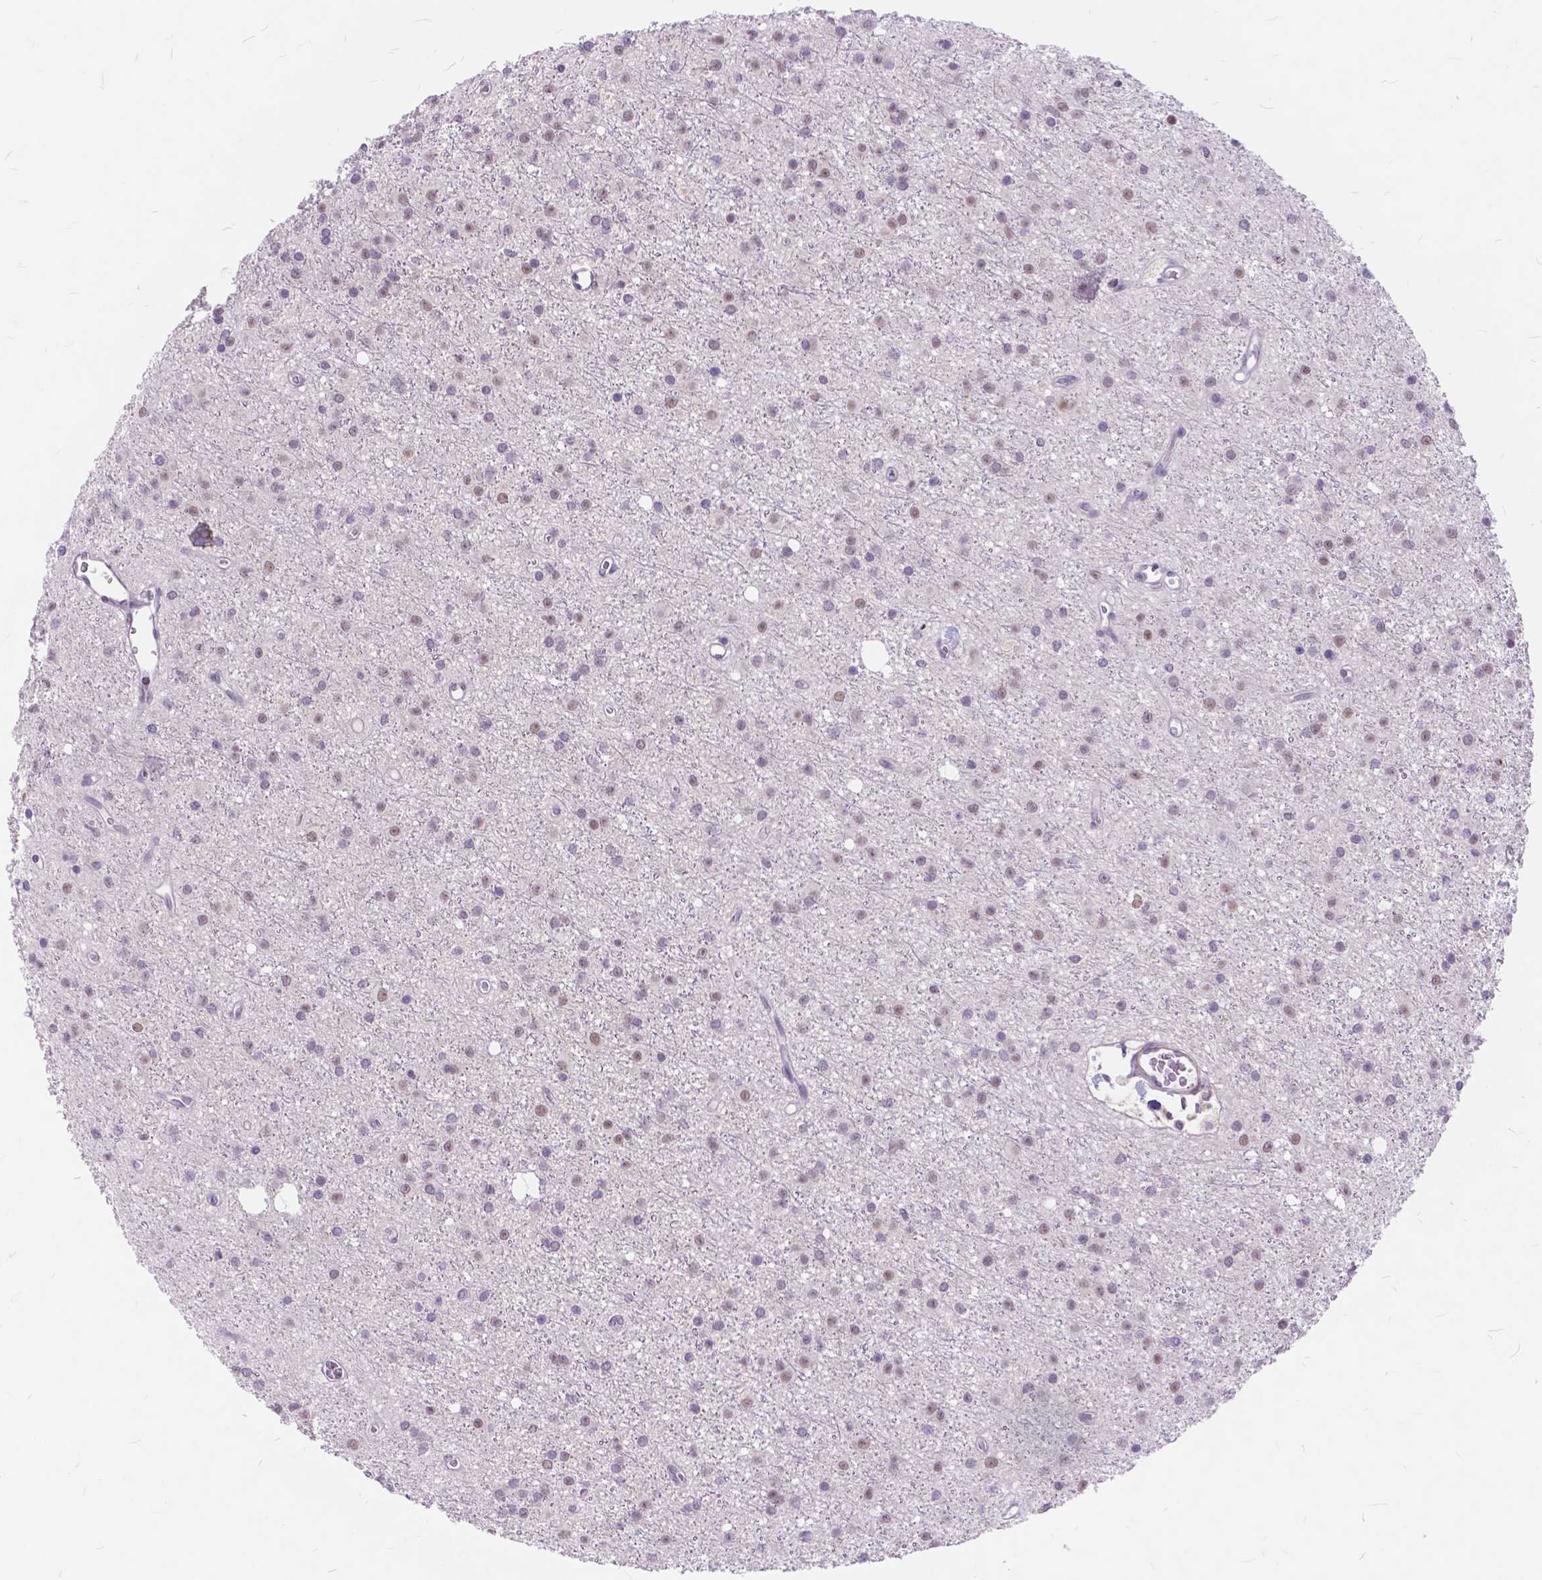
{"staining": {"intensity": "negative", "quantity": "none", "location": "none"}, "tissue": "glioma", "cell_type": "Tumor cells", "image_type": "cancer", "snomed": [{"axis": "morphology", "description": "Glioma, malignant, Low grade"}, {"axis": "topography", "description": "Brain"}], "caption": "Immunohistochemistry (IHC) of human malignant glioma (low-grade) displays no positivity in tumor cells.", "gene": "MAN2C1", "patient": {"sex": "male", "age": 27}}